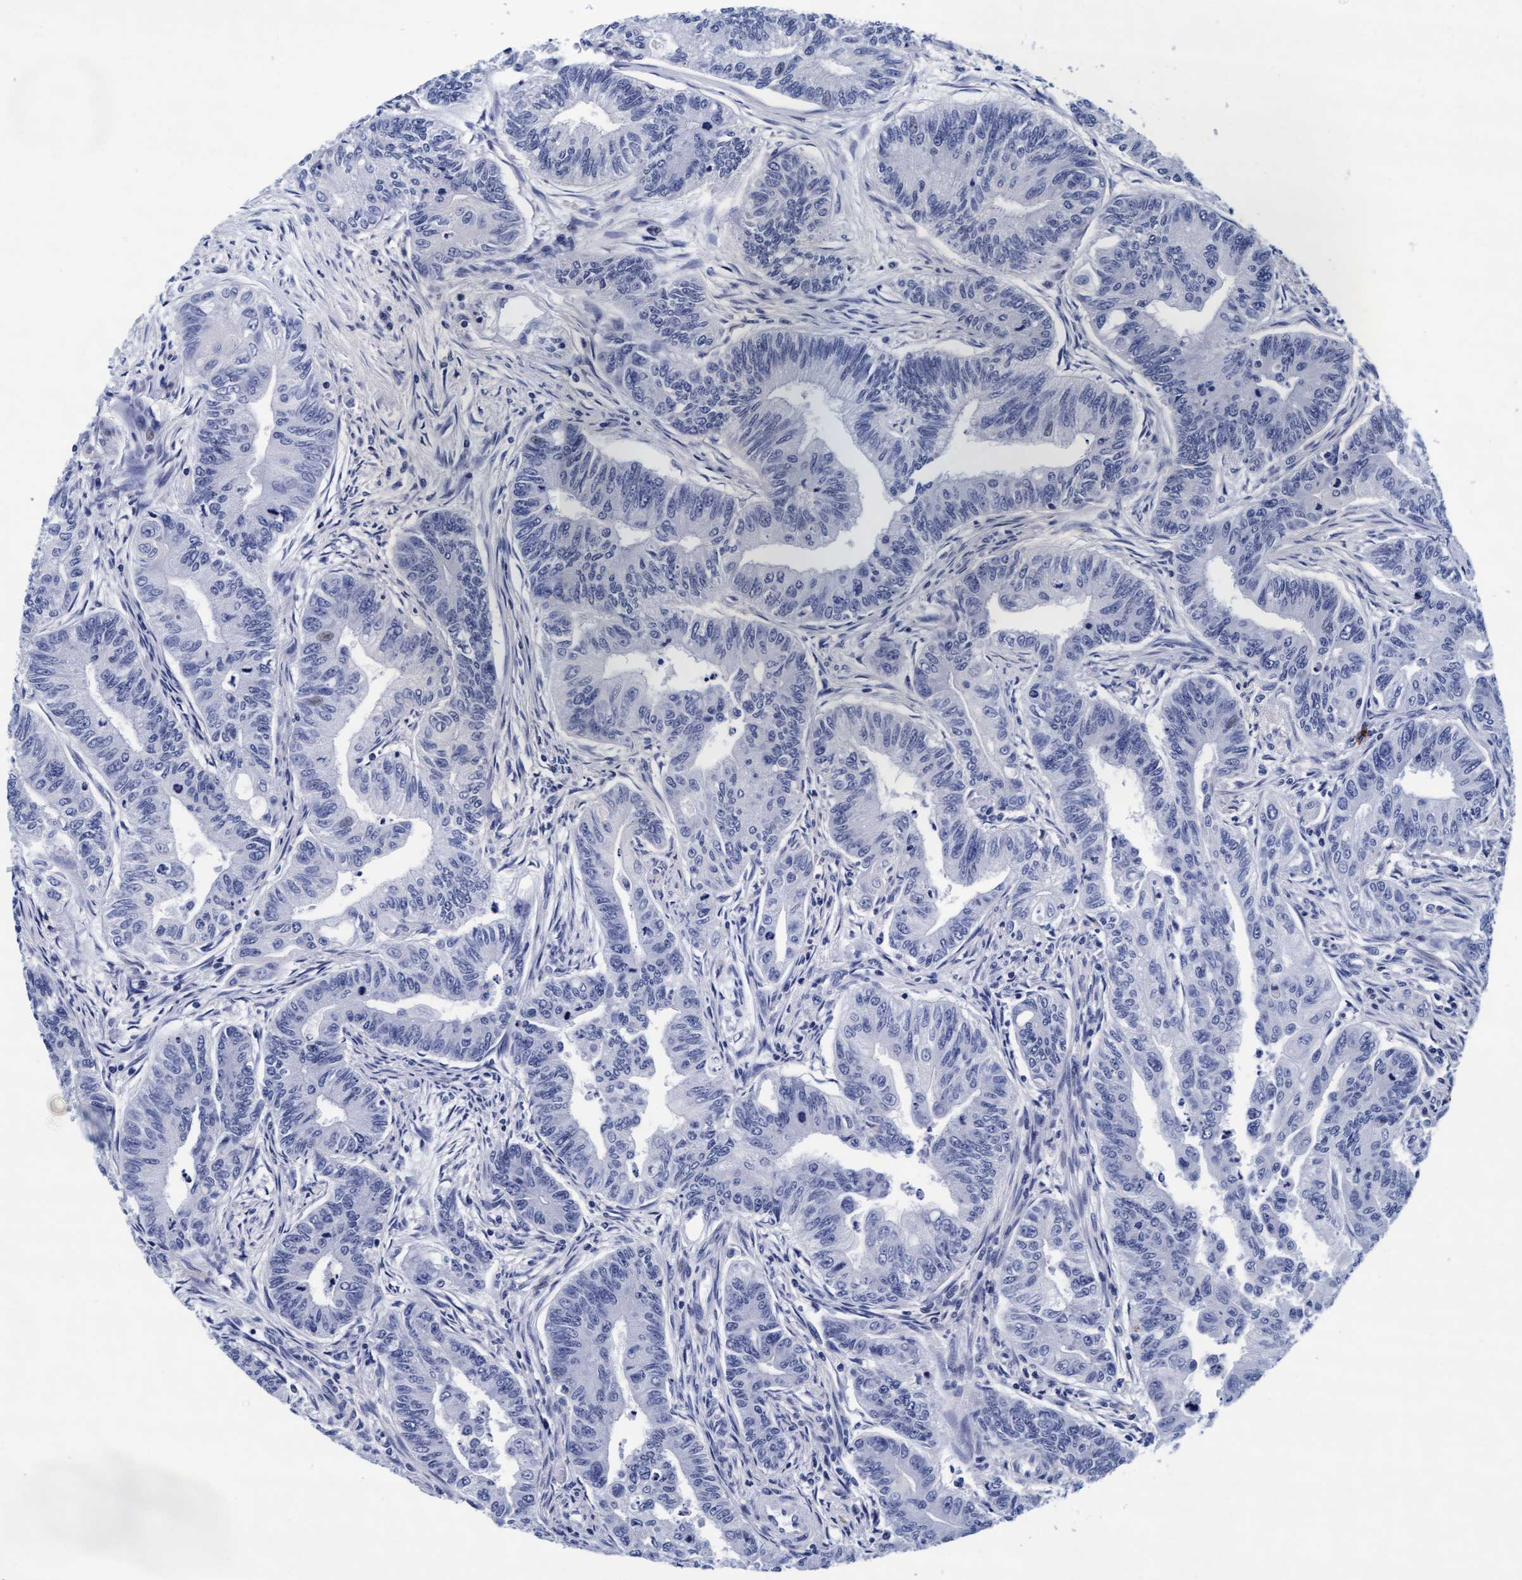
{"staining": {"intensity": "negative", "quantity": "none", "location": "none"}, "tissue": "colorectal cancer", "cell_type": "Tumor cells", "image_type": "cancer", "snomed": [{"axis": "morphology", "description": "Adenoma, NOS"}, {"axis": "morphology", "description": "Adenocarcinoma, NOS"}, {"axis": "topography", "description": "Colon"}], "caption": "Tumor cells show no significant expression in colorectal adenocarcinoma. (DAB immunohistochemistry visualized using brightfield microscopy, high magnification).", "gene": "ARSG", "patient": {"sex": "male", "age": 79}}